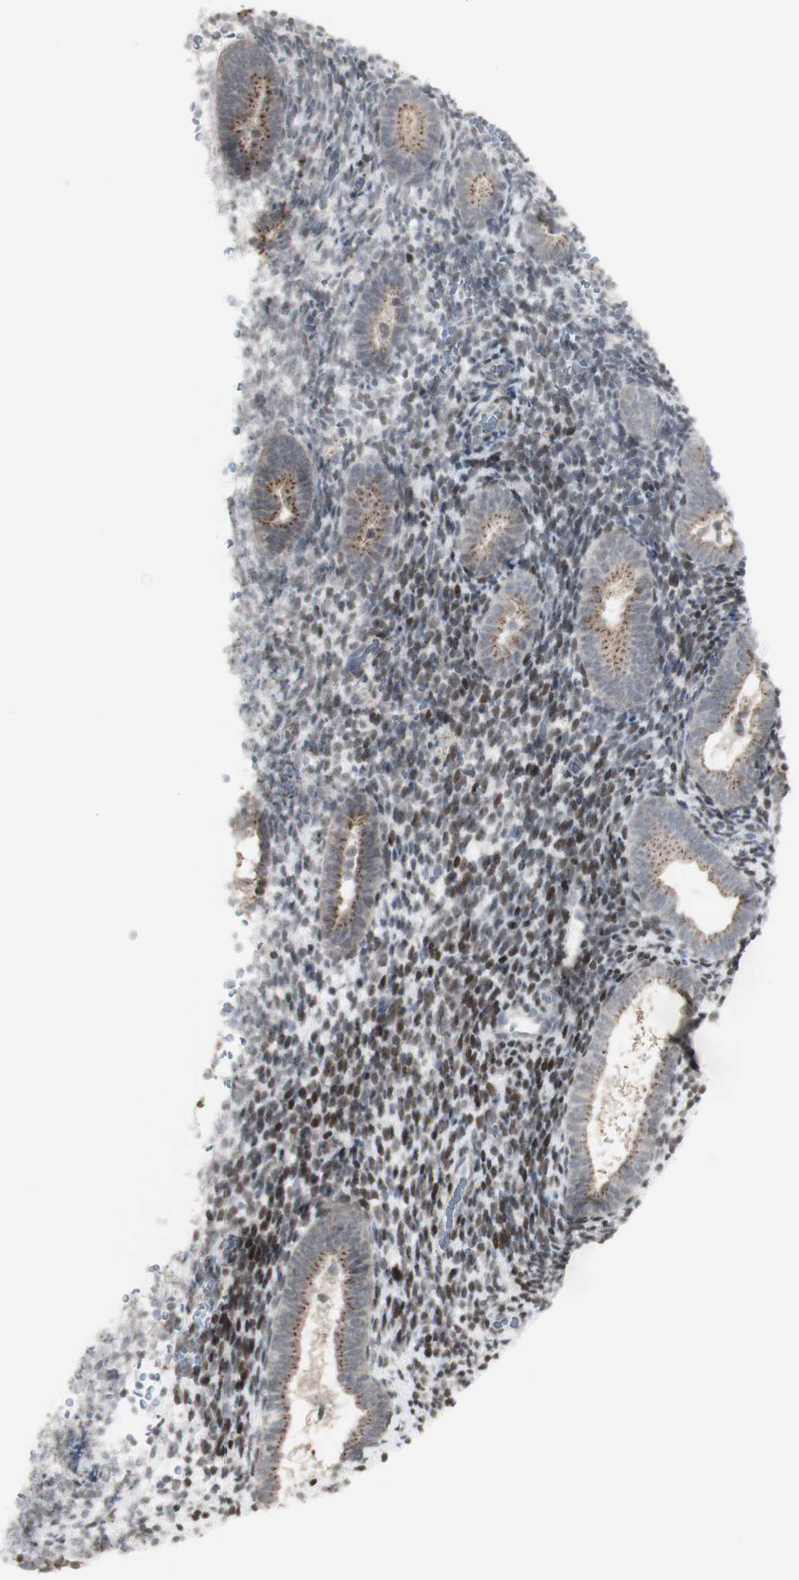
{"staining": {"intensity": "moderate", "quantity": "25%-75%", "location": "nuclear"}, "tissue": "endometrium", "cell_type": "Cells in endometrial stroma", "image_type": "normal", "snomed": [{"axis": "morphology", "description": "Normal tissue, NOS"}, {"axis": "topography", "description": "Endometrium"}], "caption": "A high-resolution histopathology image shows IHC staining of unremarkable endometrium, which exhibits moderate nuclear staining in about 25%-75% of cells in endometrial stroma.", "gene": "C1orf116", "patient": {"sex": "female", "age": 51}}